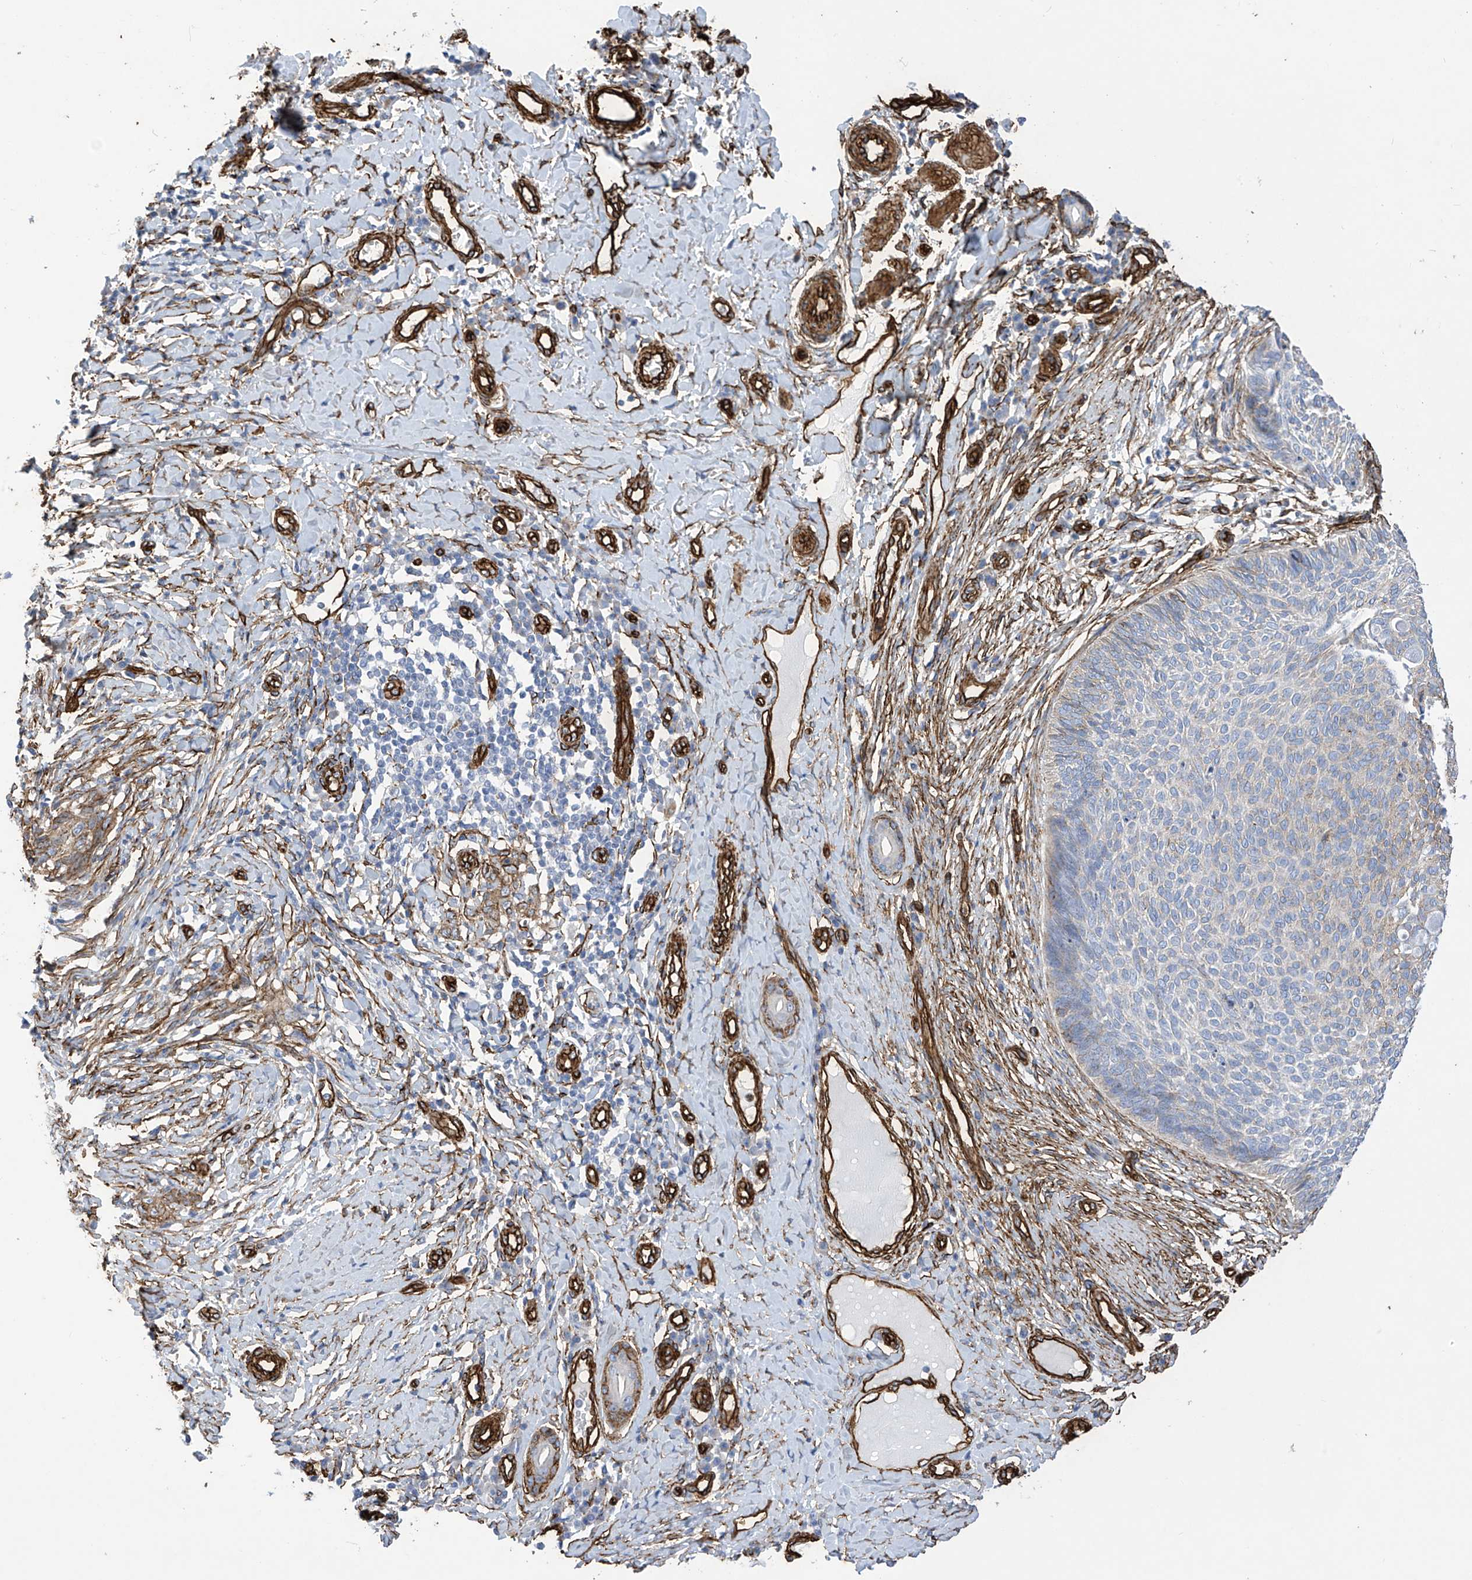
{"staining": {"intensity": "moderate", "quantity": "<25%", "location": "cytoplasmic/membranous"}, "tissue": "skin cancer", "cell_type": "Tumor cells", "image_type": "cancer", "snomed": [{"axis": "morphology", "description": "Normal tissue, NOS"}, {"axis": "morphology", "description": "Basal cell carcinoma"}, {"axis": "topography", "description": "Skin"}], "caption": "Skin basal cell carcinoma stained for a protein demonstrates moderate cytoplasmic/membranous positivity in tumor cells.", "gene": "UBTD1", "patient": {"sex": "male", "age": 50}}